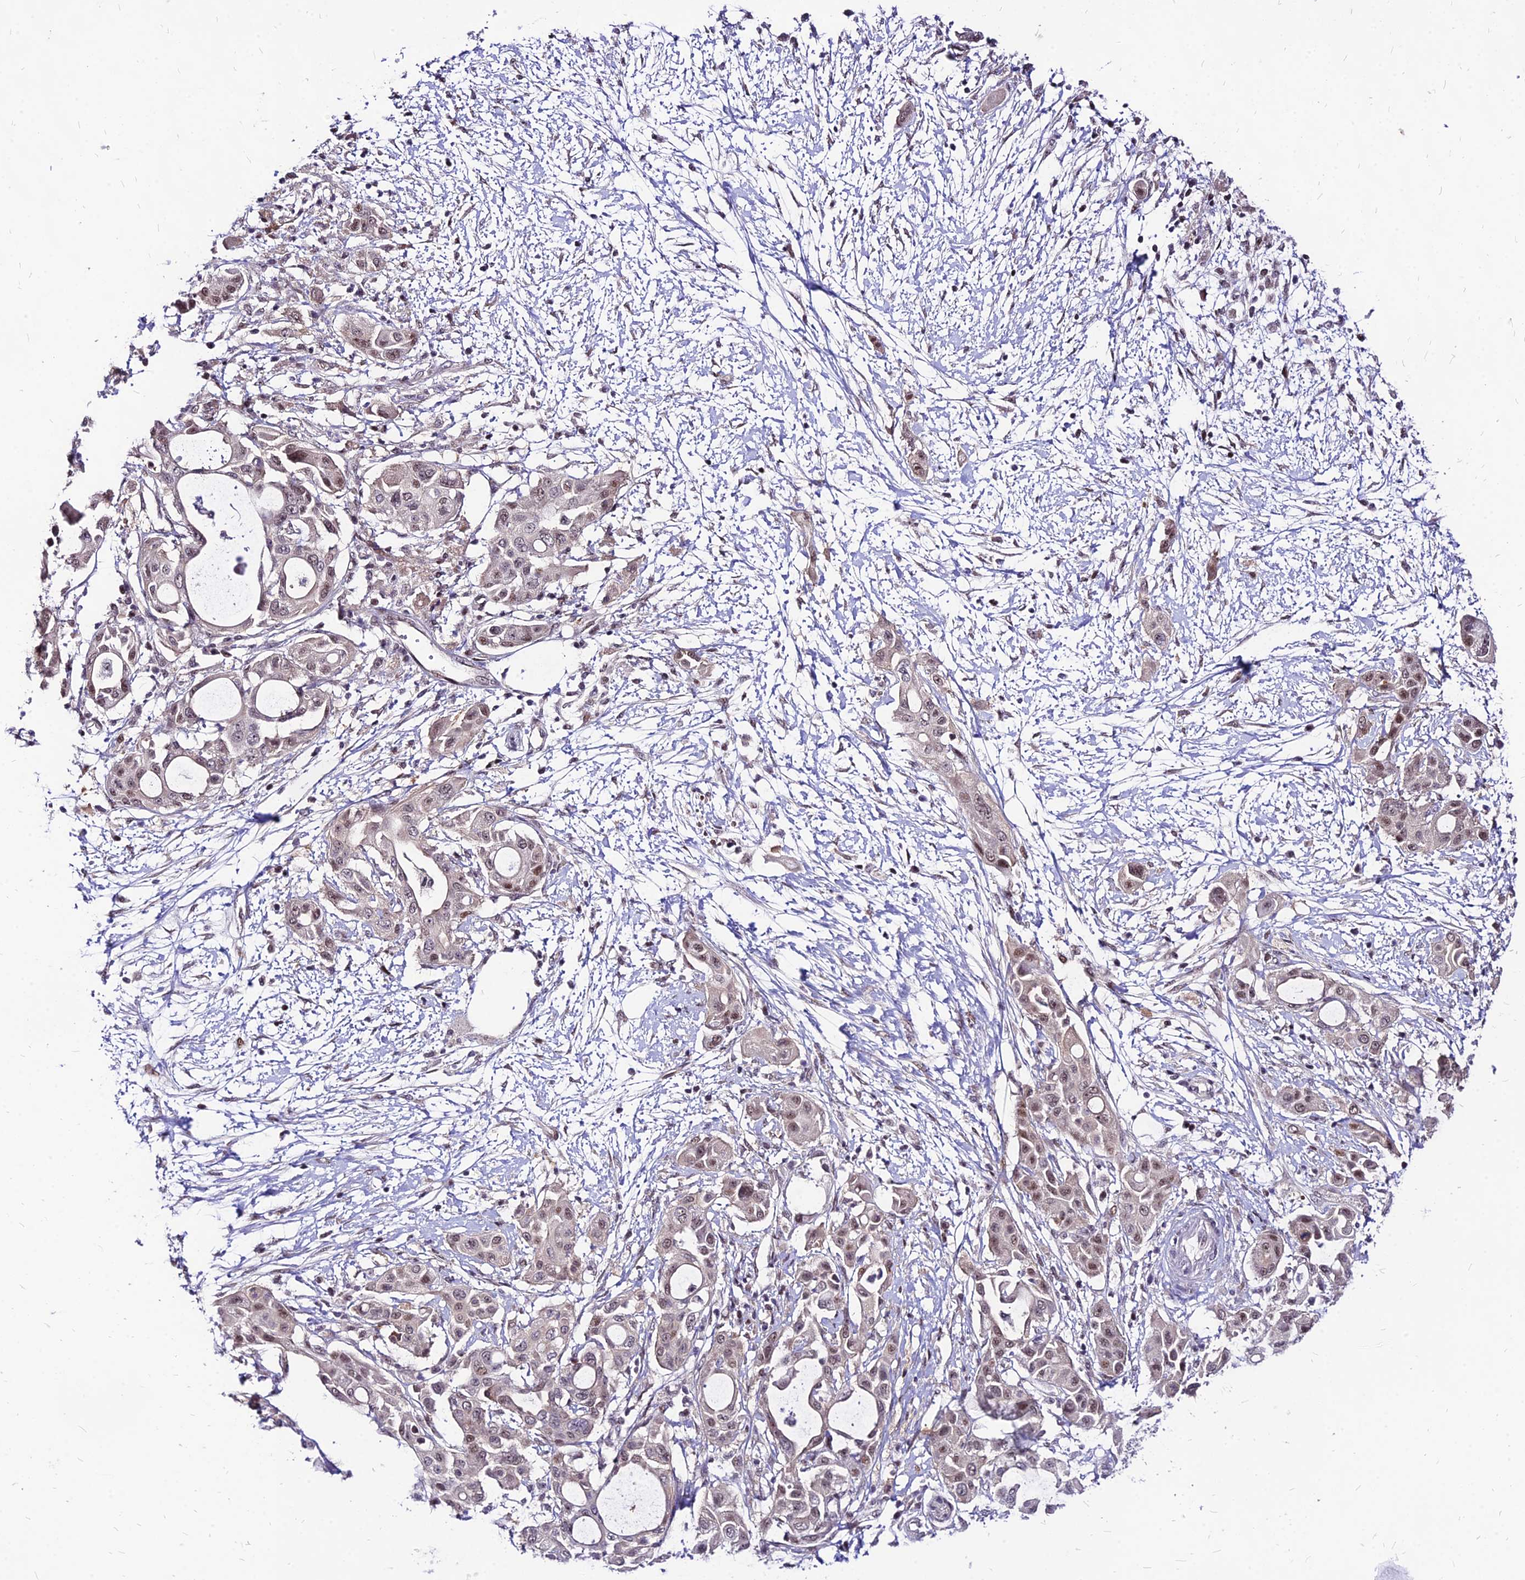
{"staining": {"intensity": "weak", "quantity": "25%-75%", "location": "nuclear"}, "tissue": "pancreatic cancer", "cell_type": "Tumor cells", "image_type": "cancer", "snomed": [{"axis": "morphology", "description": "Adenocarcinoma, NOS"}, {"axis": "topography", "description": "Pancreas"}], "caption": "Immunohistochemistry (IHC) of human pancreatic cancer shows low levels of weak nuclear staining in about 25%-75% of tumor cells. Using DAB (3,3'-diaminobenzidine) (brown) and hematoxylin (blue) stains, captured at high magnification using brightfield microscopy.", "gene": "DDX55", "patient": {"sex": "male", "age": 68}}